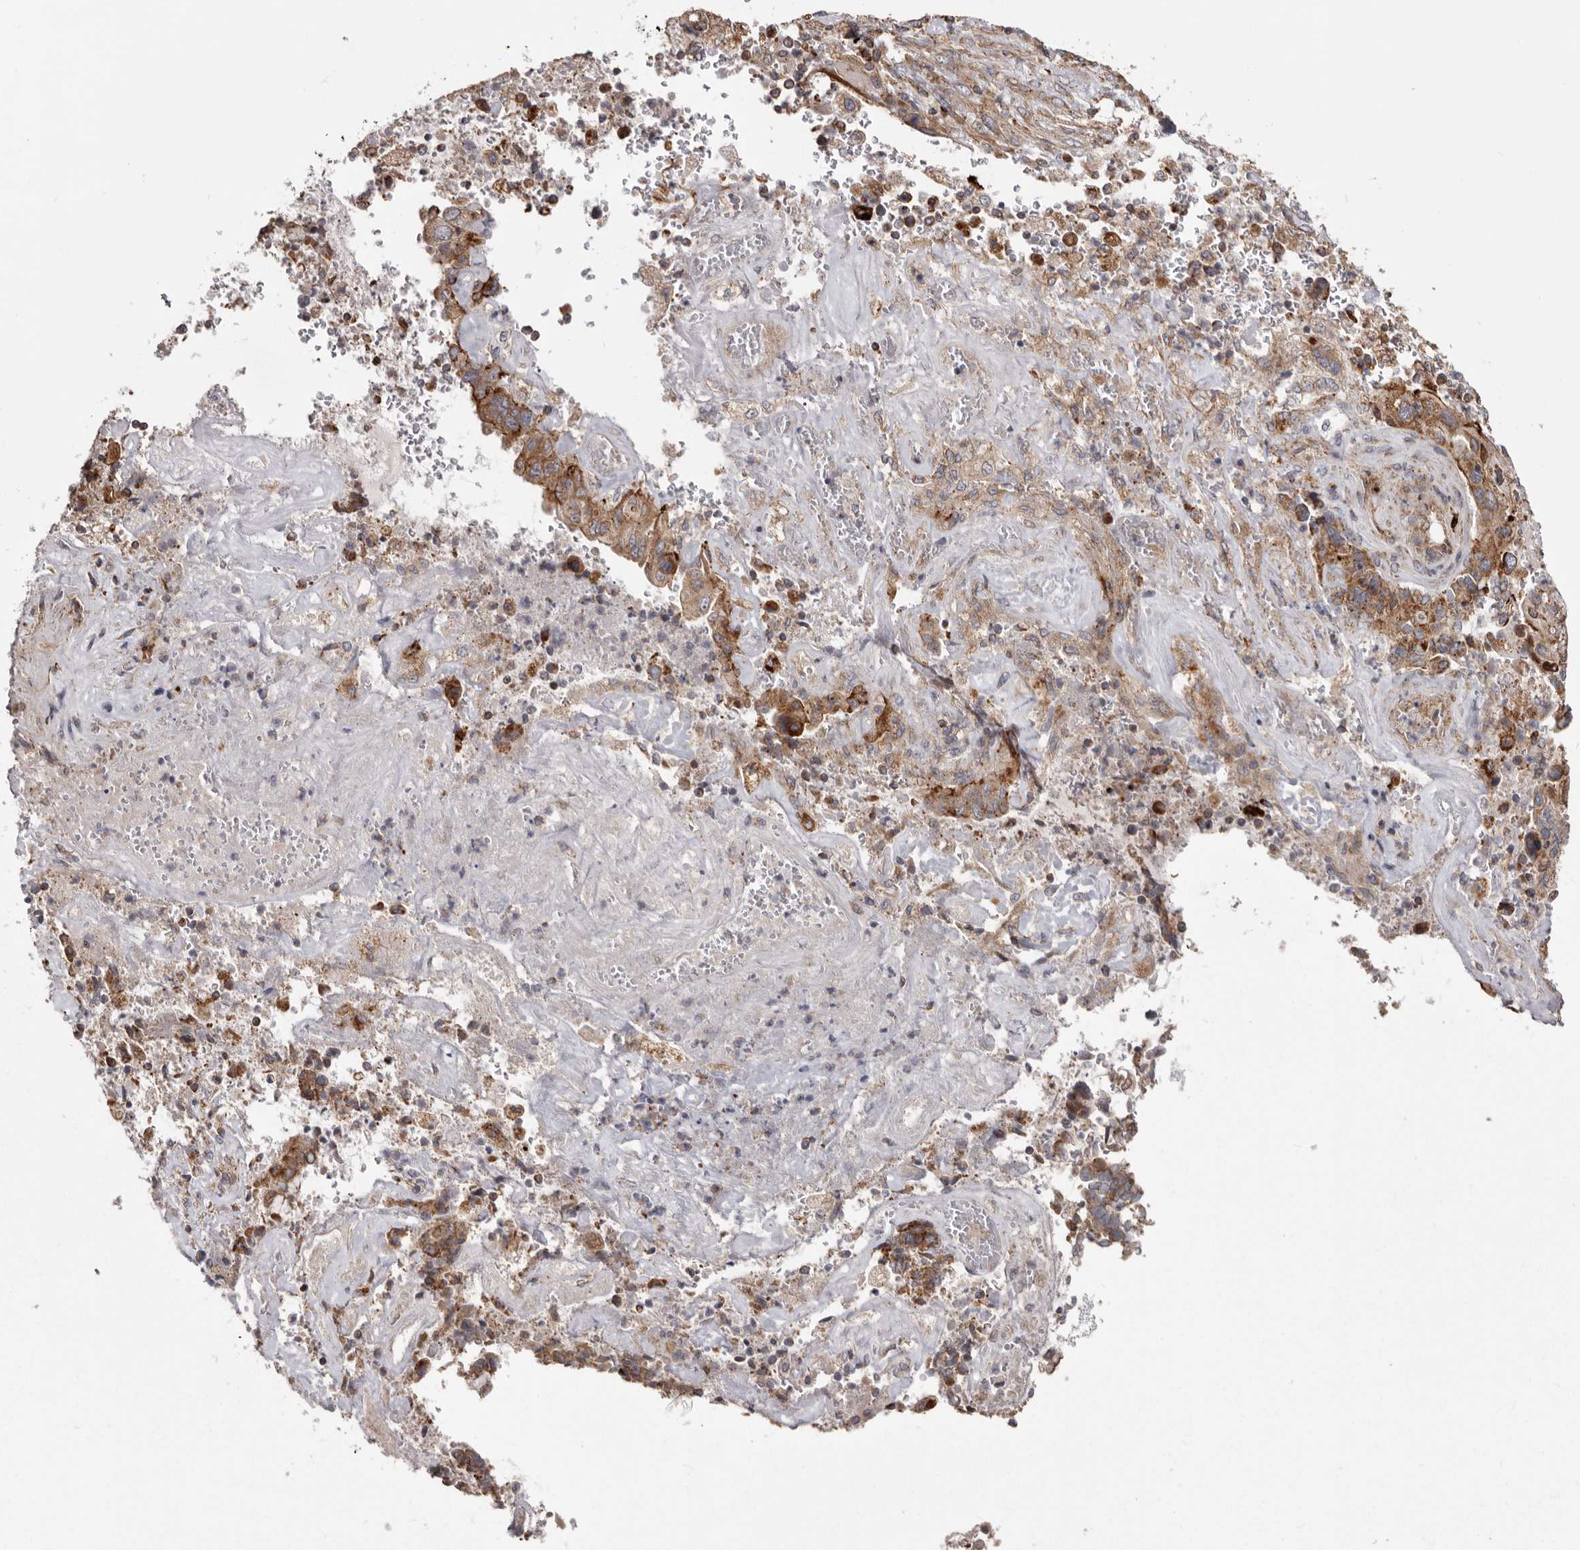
{"staining": {"intensity": "moderate", "quantity": ">75%", "location": "cytoplasmic/membranous"}, "tissue": "endometrial cancer", "cell_type": "Tumor cells", "image_type": "cancer", "snomed": [{"axis": "morphology", "description": "Adenocarcinoma, NOS"}, {"axis": "topography", "description": "Endometrium"}], "caption": "Immunohistochemistry of adenocarcinoma (endometrial) reveals medium levels of moderate cytoplasmic/membranous expression in about >75% of tumor cells.", "gene": "NUP43", "patient": {"sex": "female", "age": 80}}